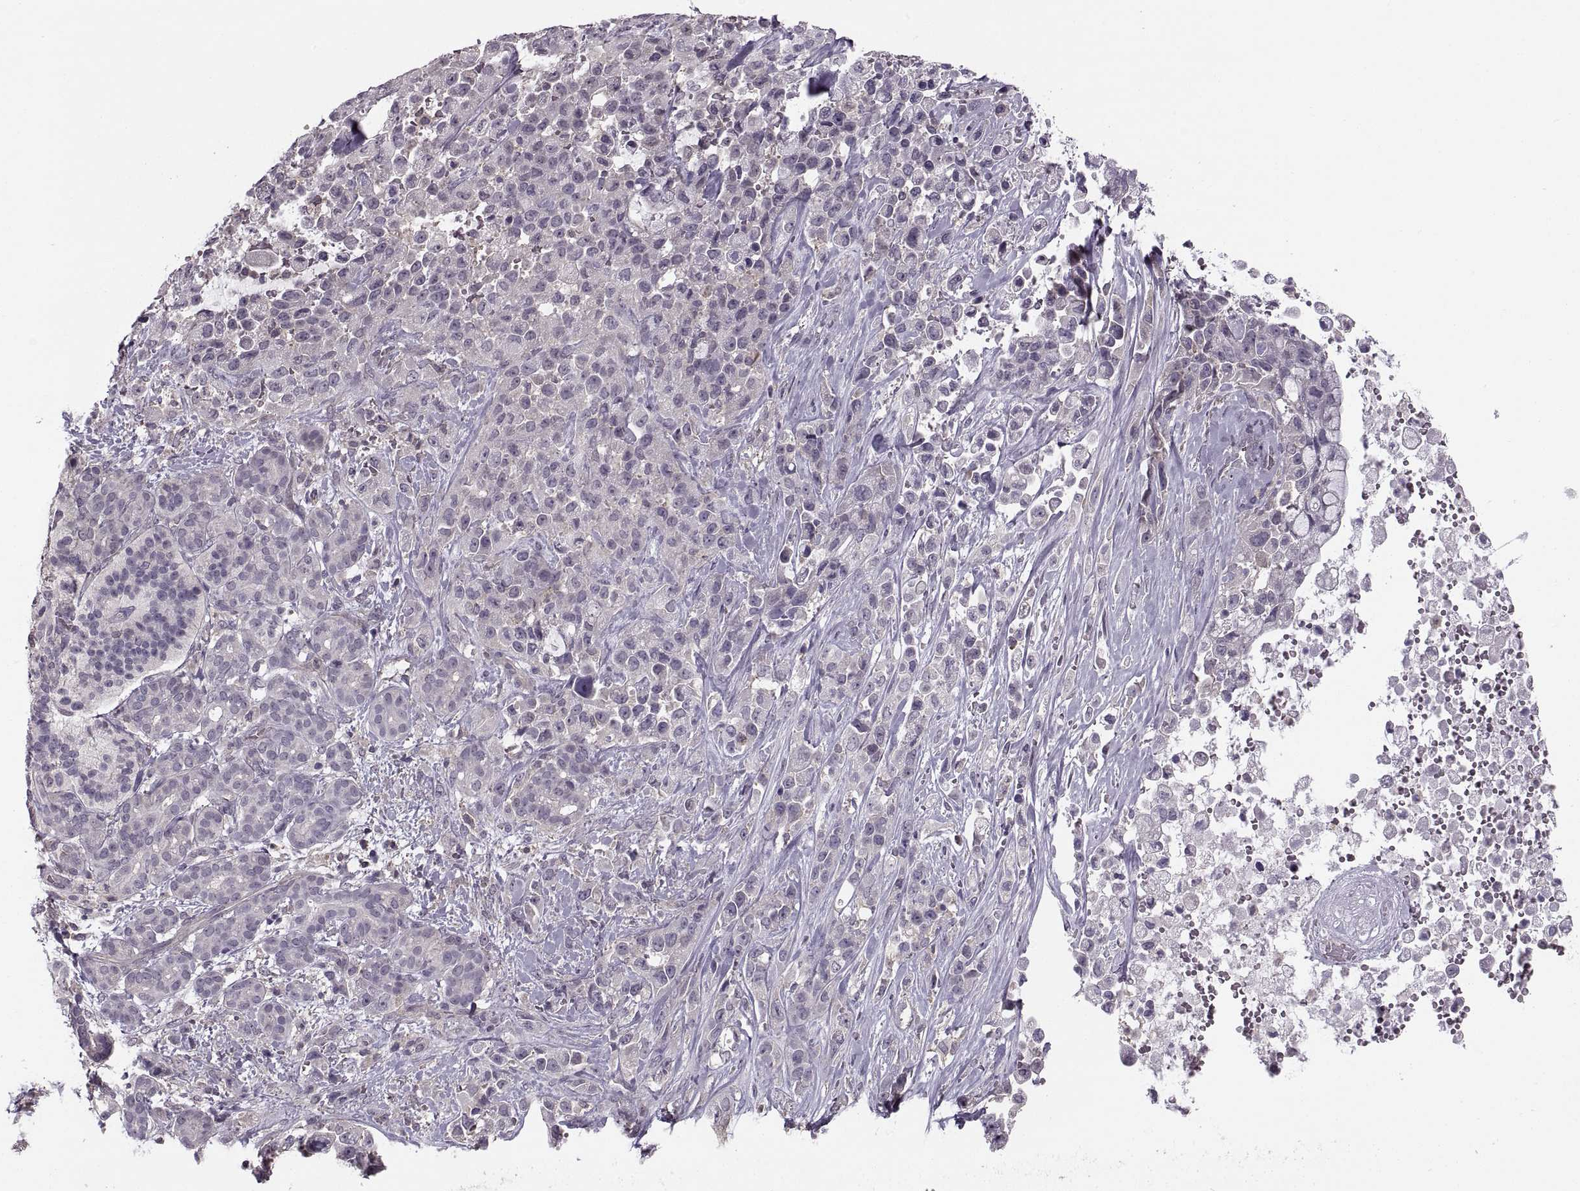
{"staining": {"intensity": "negative", "quantity": "none", "location": "none"}, "tissue": "pancreatic cancer", "cell_type": "Tumor cells", "image_type": "cancer", "snomed": [{"axis": "morphology", "description": "Adenocarcinoma, NOS"}, {"axis": "topography", "description": "Pancreas"}], "caption": "Image shows no significant protein expression in tumor cells of pancreatic adenocarcinoma.", "gene": "LUZP2", "patient": {"sex": "male", "age": 44}}